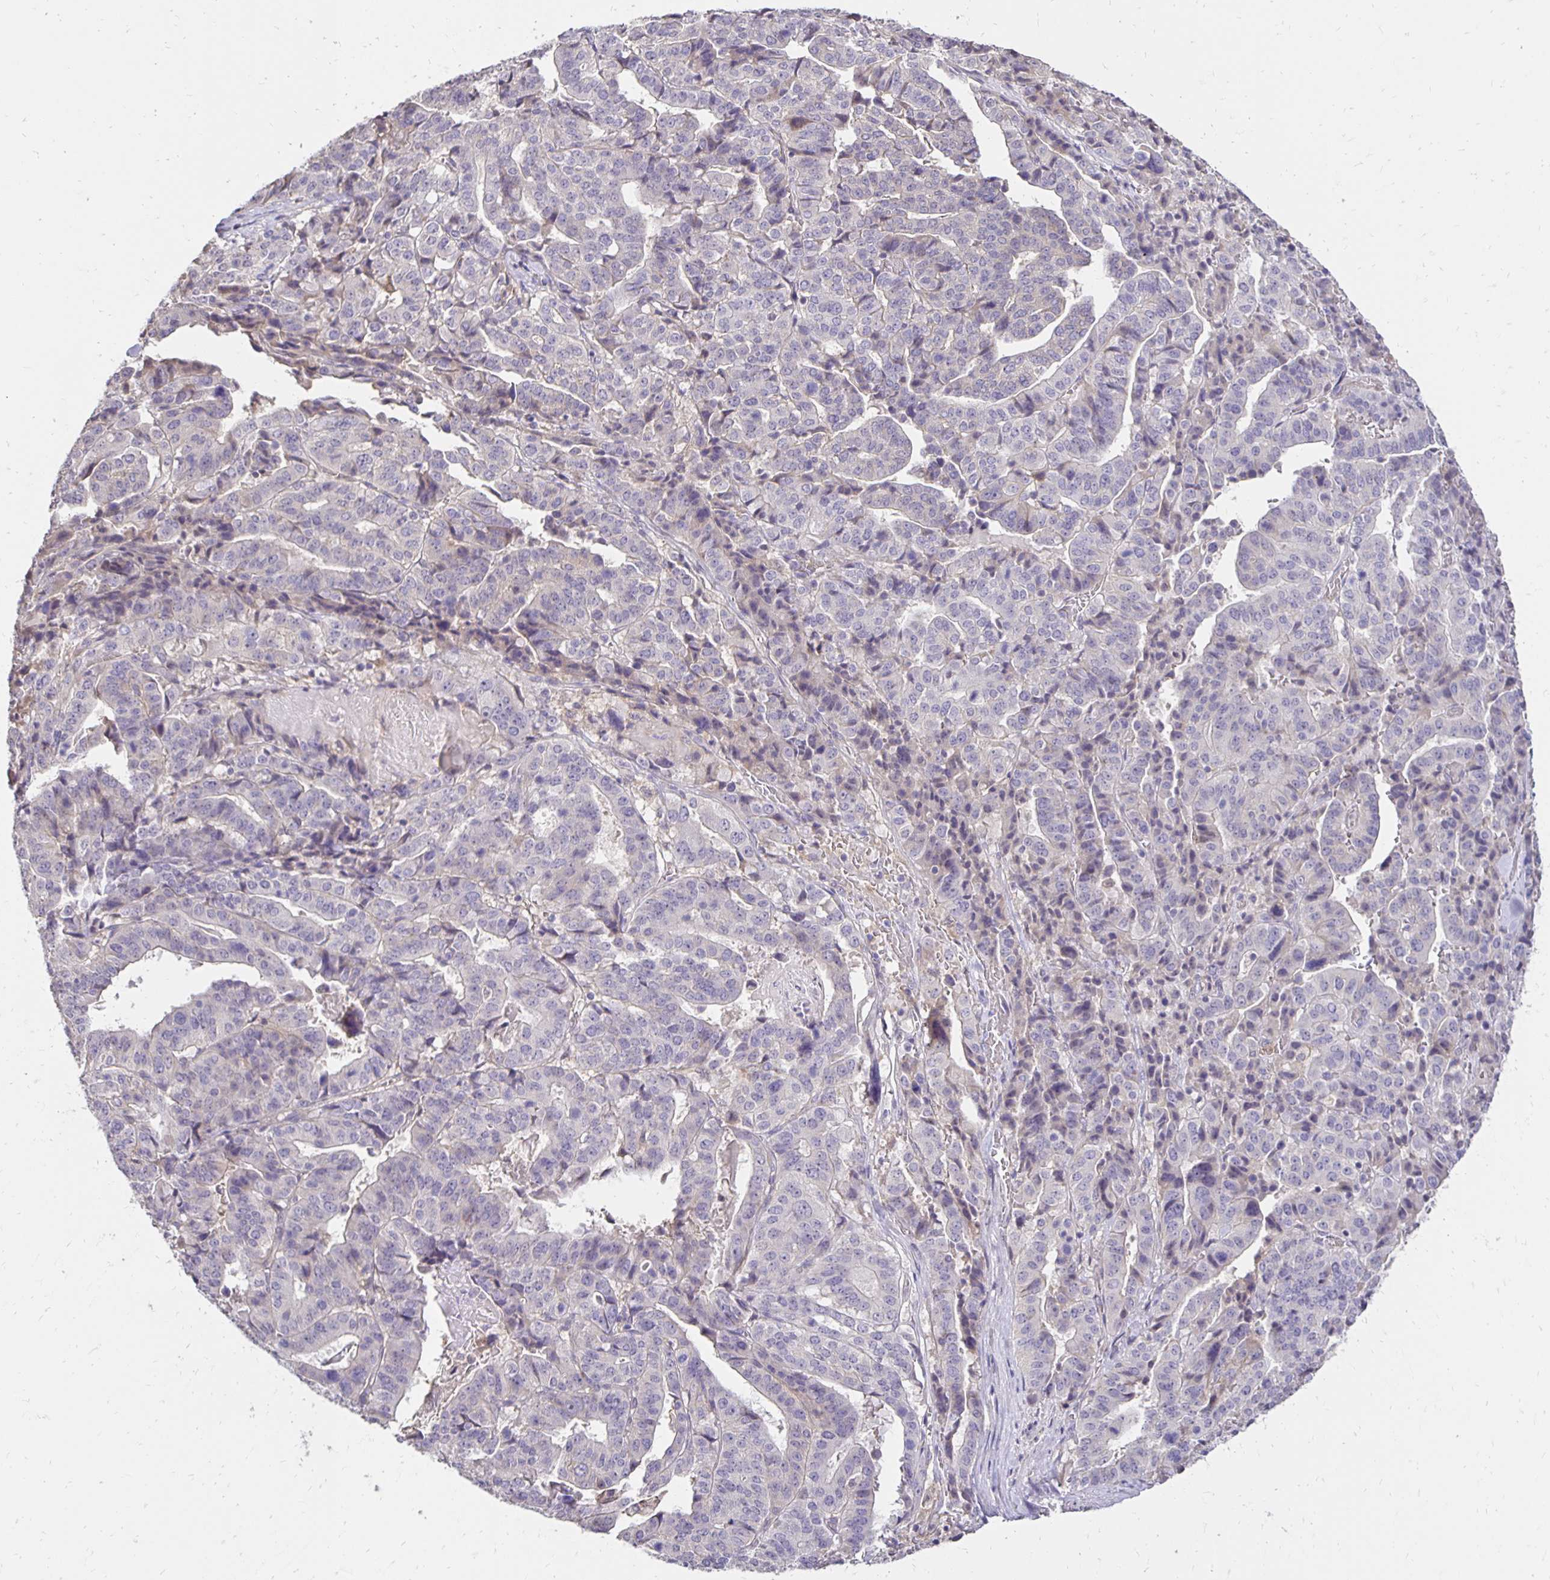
{"staining": {"intensity": "negative", "quantity": "none", "location": "none"}, "tissue": "stomach cancer", "cell_type": "Tumor cells", "image_type": "cancer", "snomed": [{"axis": "morphology", "description": "Adenocarcinoma, NOS"}, {"axis": "topography", "description": "Stomach"}], "caption": "This is a photomicrograph of immunohistochemistry staining of stomach cancer (adenocarcinoma), which shows no positivity in tumor cells. (DAB immunohistochemistry with hematoxylin counter stain).", "gene": "PNPLA3", "patient": {"sex": "male", "age": 48}}